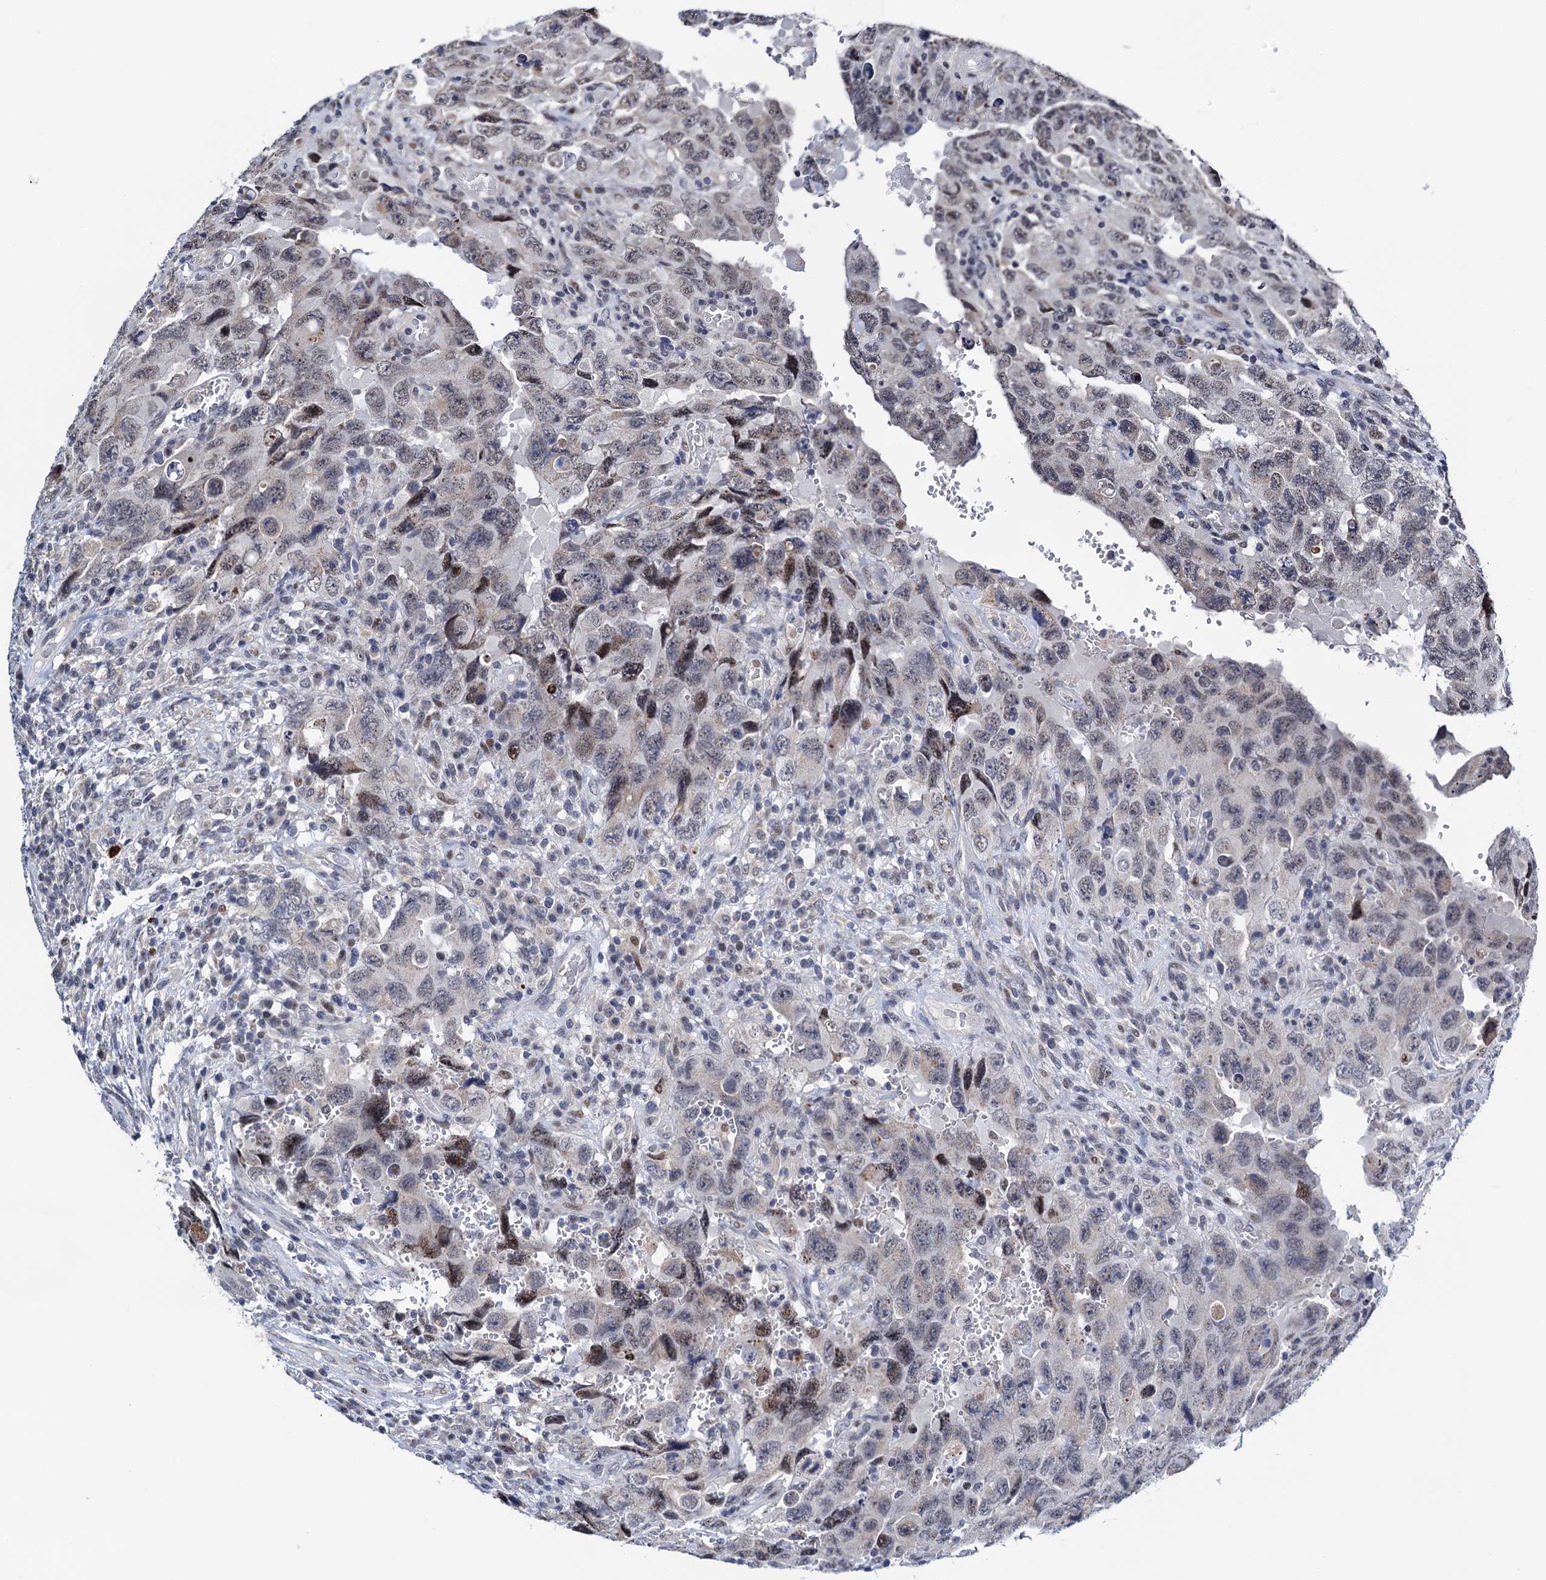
{"staining": {"intensity": "weak", "quantity": "25%-75%", "location": "nuclear"}, "tissue": "testis cancer", "cell_type": "Tumor cells", "image_type": "cancer", "snomed": [{"axis": "morphology", "description": "Carcinoma, Embryonal, NOS"}, {"axis": "topography", "description": "Testis"}], "caption": "Protein staining of testis cancer tissue displays weak nuclear staining in about 25%-75% of tumor cells.", "gene": "FAM222A", "patient": {"sex": "male", "age": 26}}